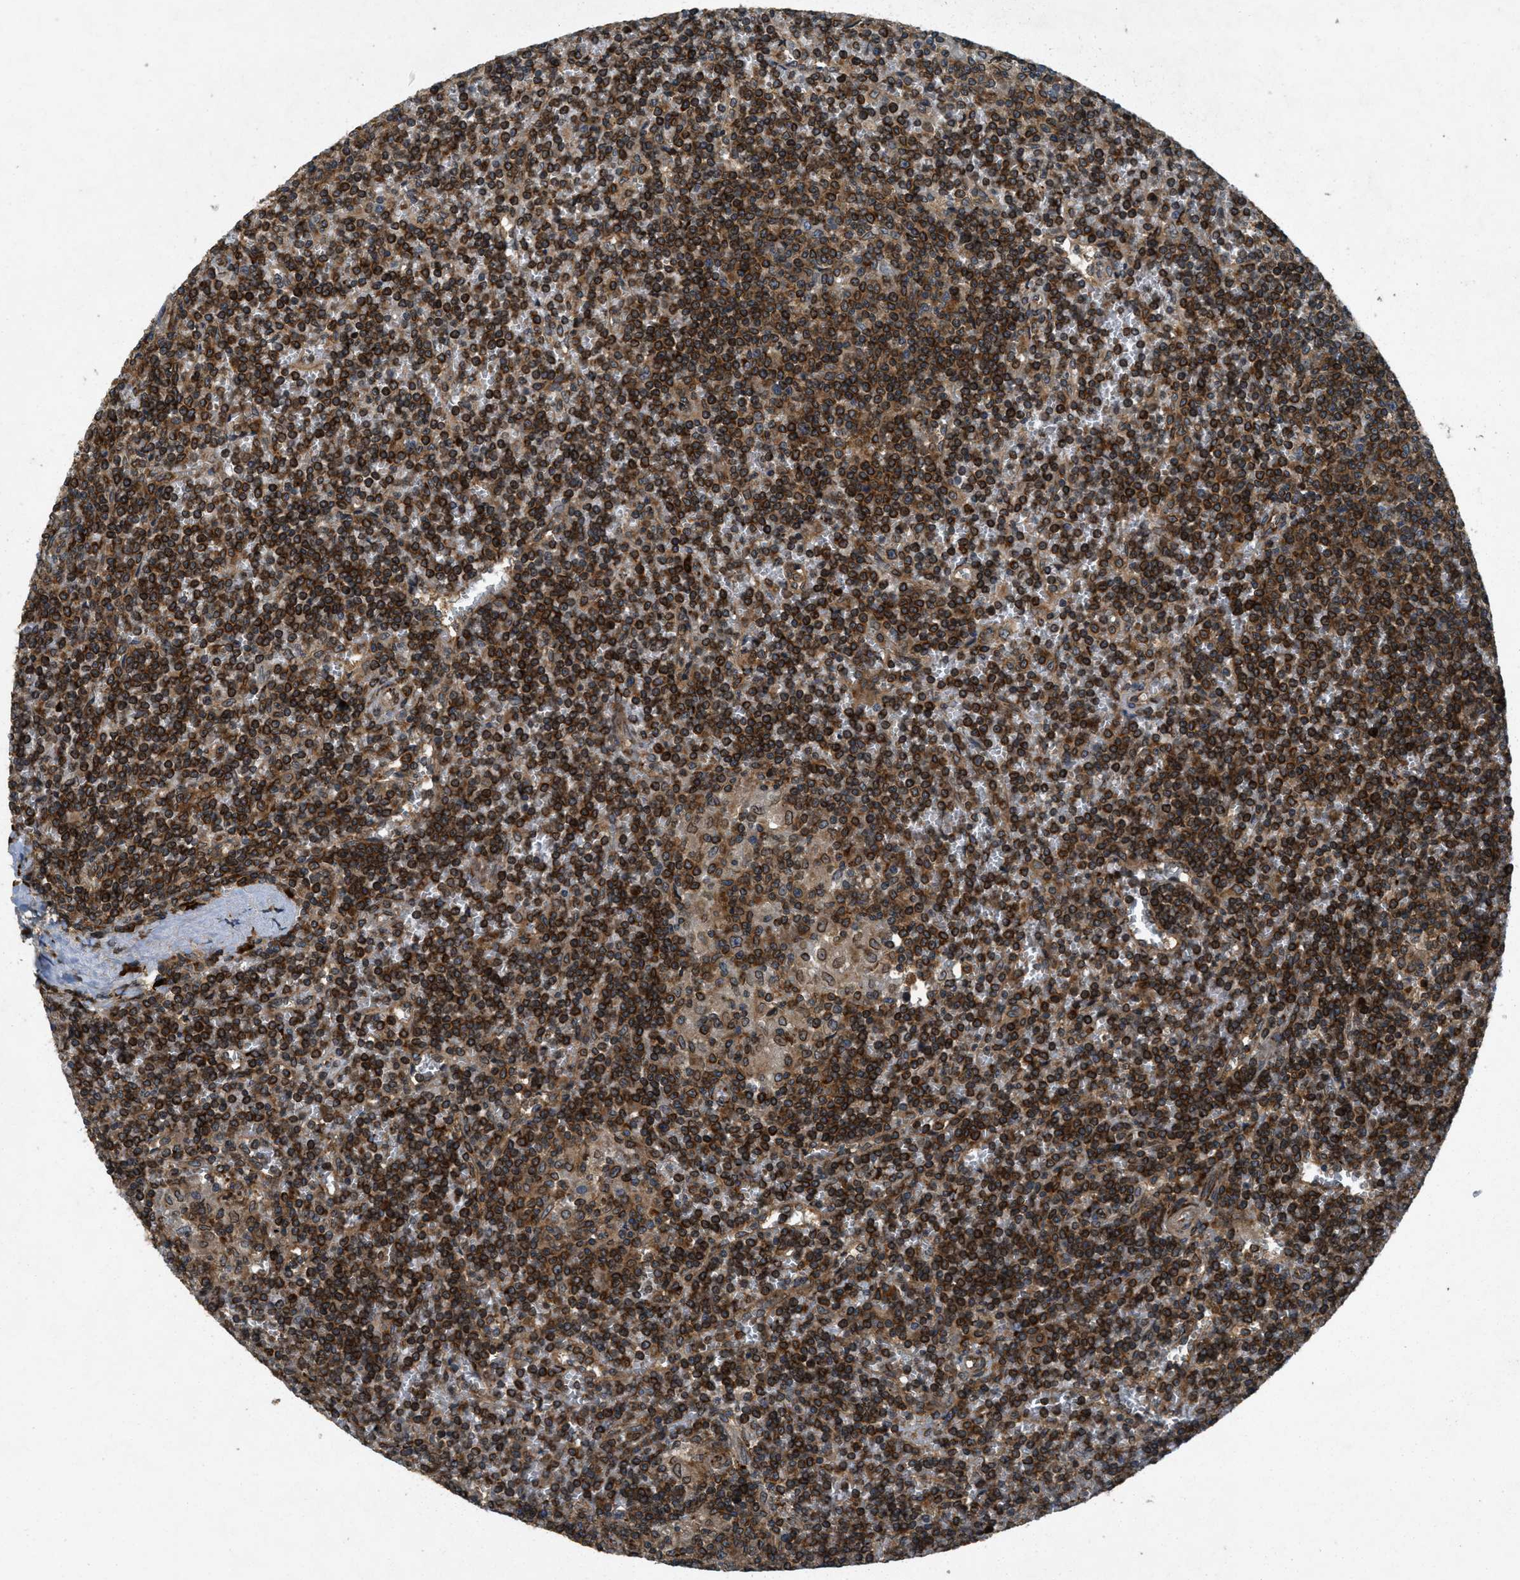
{"staining": {"intensity": "strong", "quantity": ">75%", "location": "cytoplasmic/membranous"}, "tissue": "lymphoma", "cell_type": "Tumor cells", "image_type": "cancer", "snomed": [{"axis": "morphology", "description": "Malignant lymphoma, non-Hodgkin's type, Low grade"}, {"axis": "topography", "description": "Spleen"}], "caption": "Strong cytoplasmic/membranous expression for a protein is seen in about >75% of tumor cells of malignant lymphoma, non-Hodgkin's type (low-grade) using immunohistochemistry (IHC).", "gene": "PCDH18", "patient": {"sex": "female", "age": 19}}